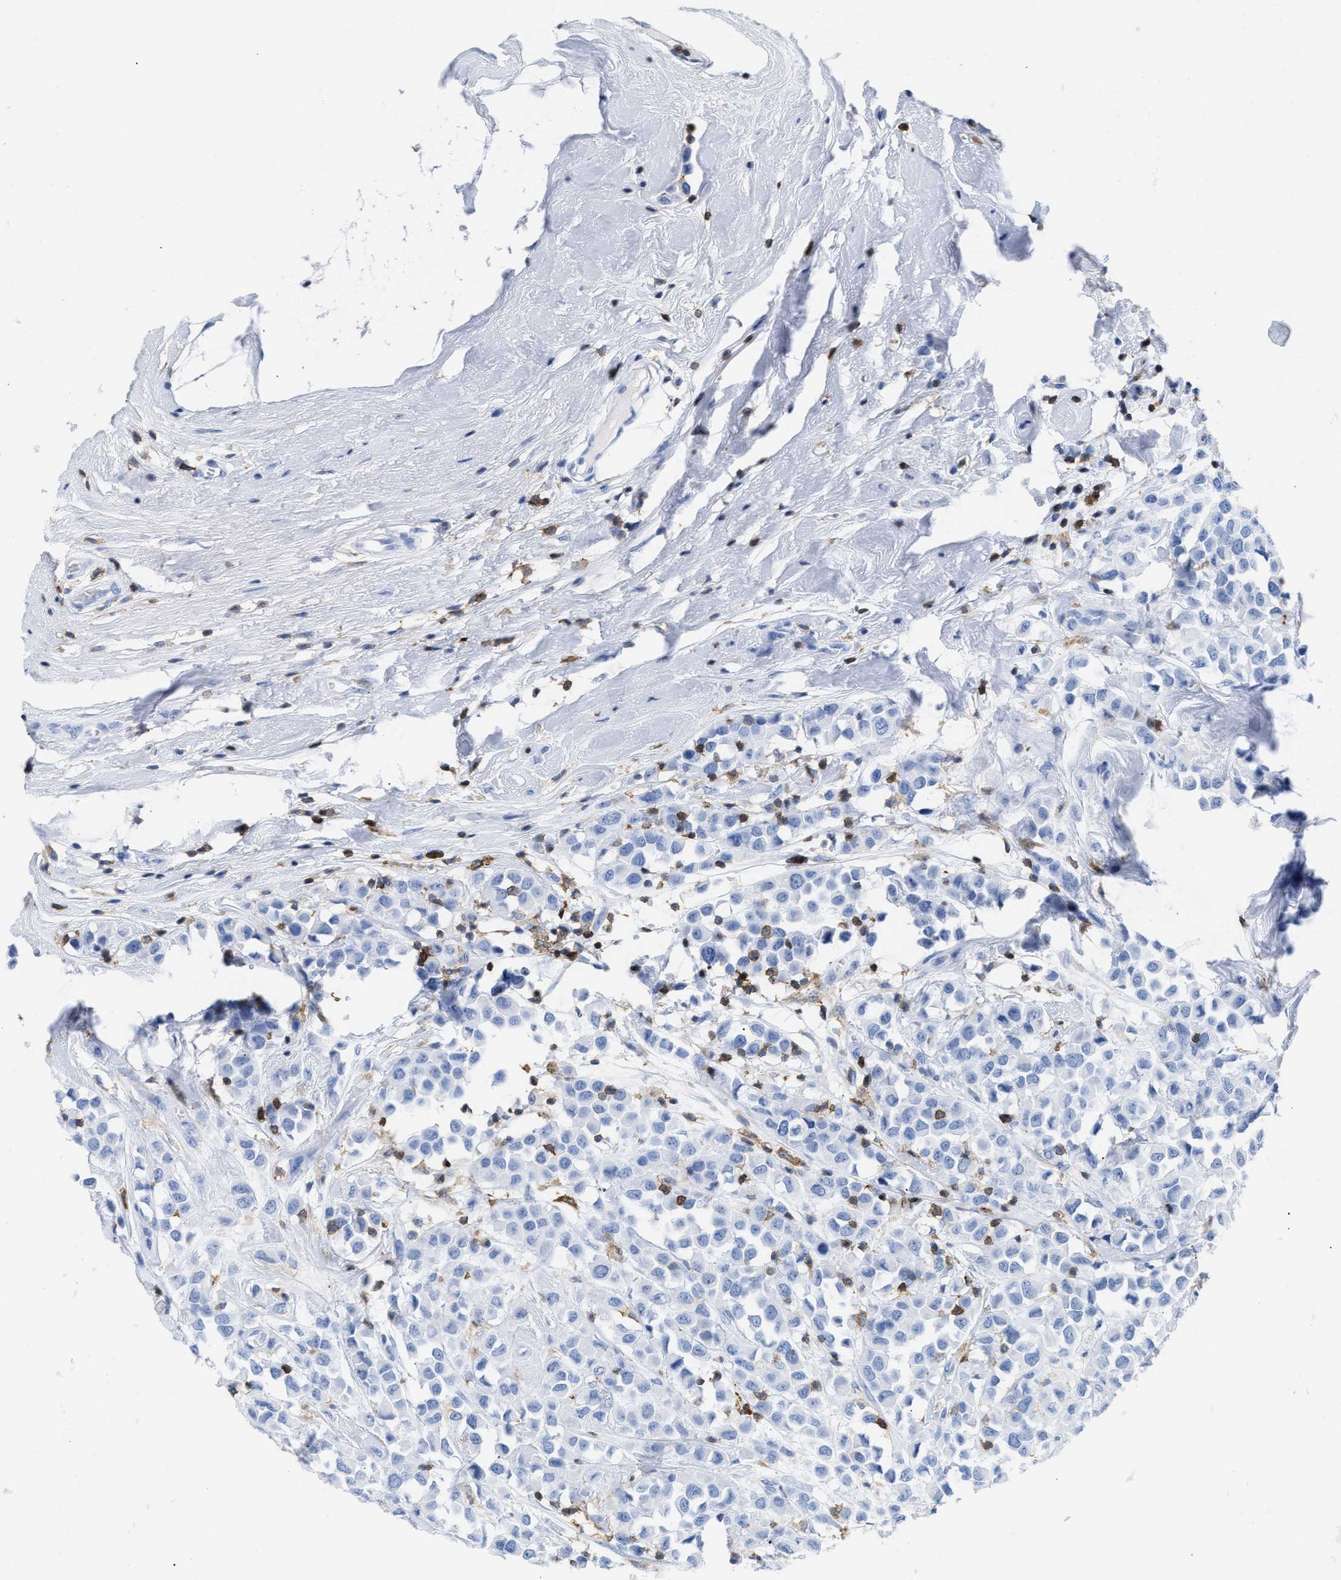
{"staining": {"intensity": "negative", "quantity": "none", "location": "none"}, "tissue": "breast cancer", "cell_type": "Tumor cells", "image_type": "cancer", "snomed": [{"axis": "morphology", "description": "Duct carcinoma"}, {"axis": "topography", "description": "Breast"}], "caption": "Immunohistochemical staining of human breast cancer shows no significant expression in tumor cells.", "gene": "LCP1", "patient": {"sex": "female", "age": 61}}